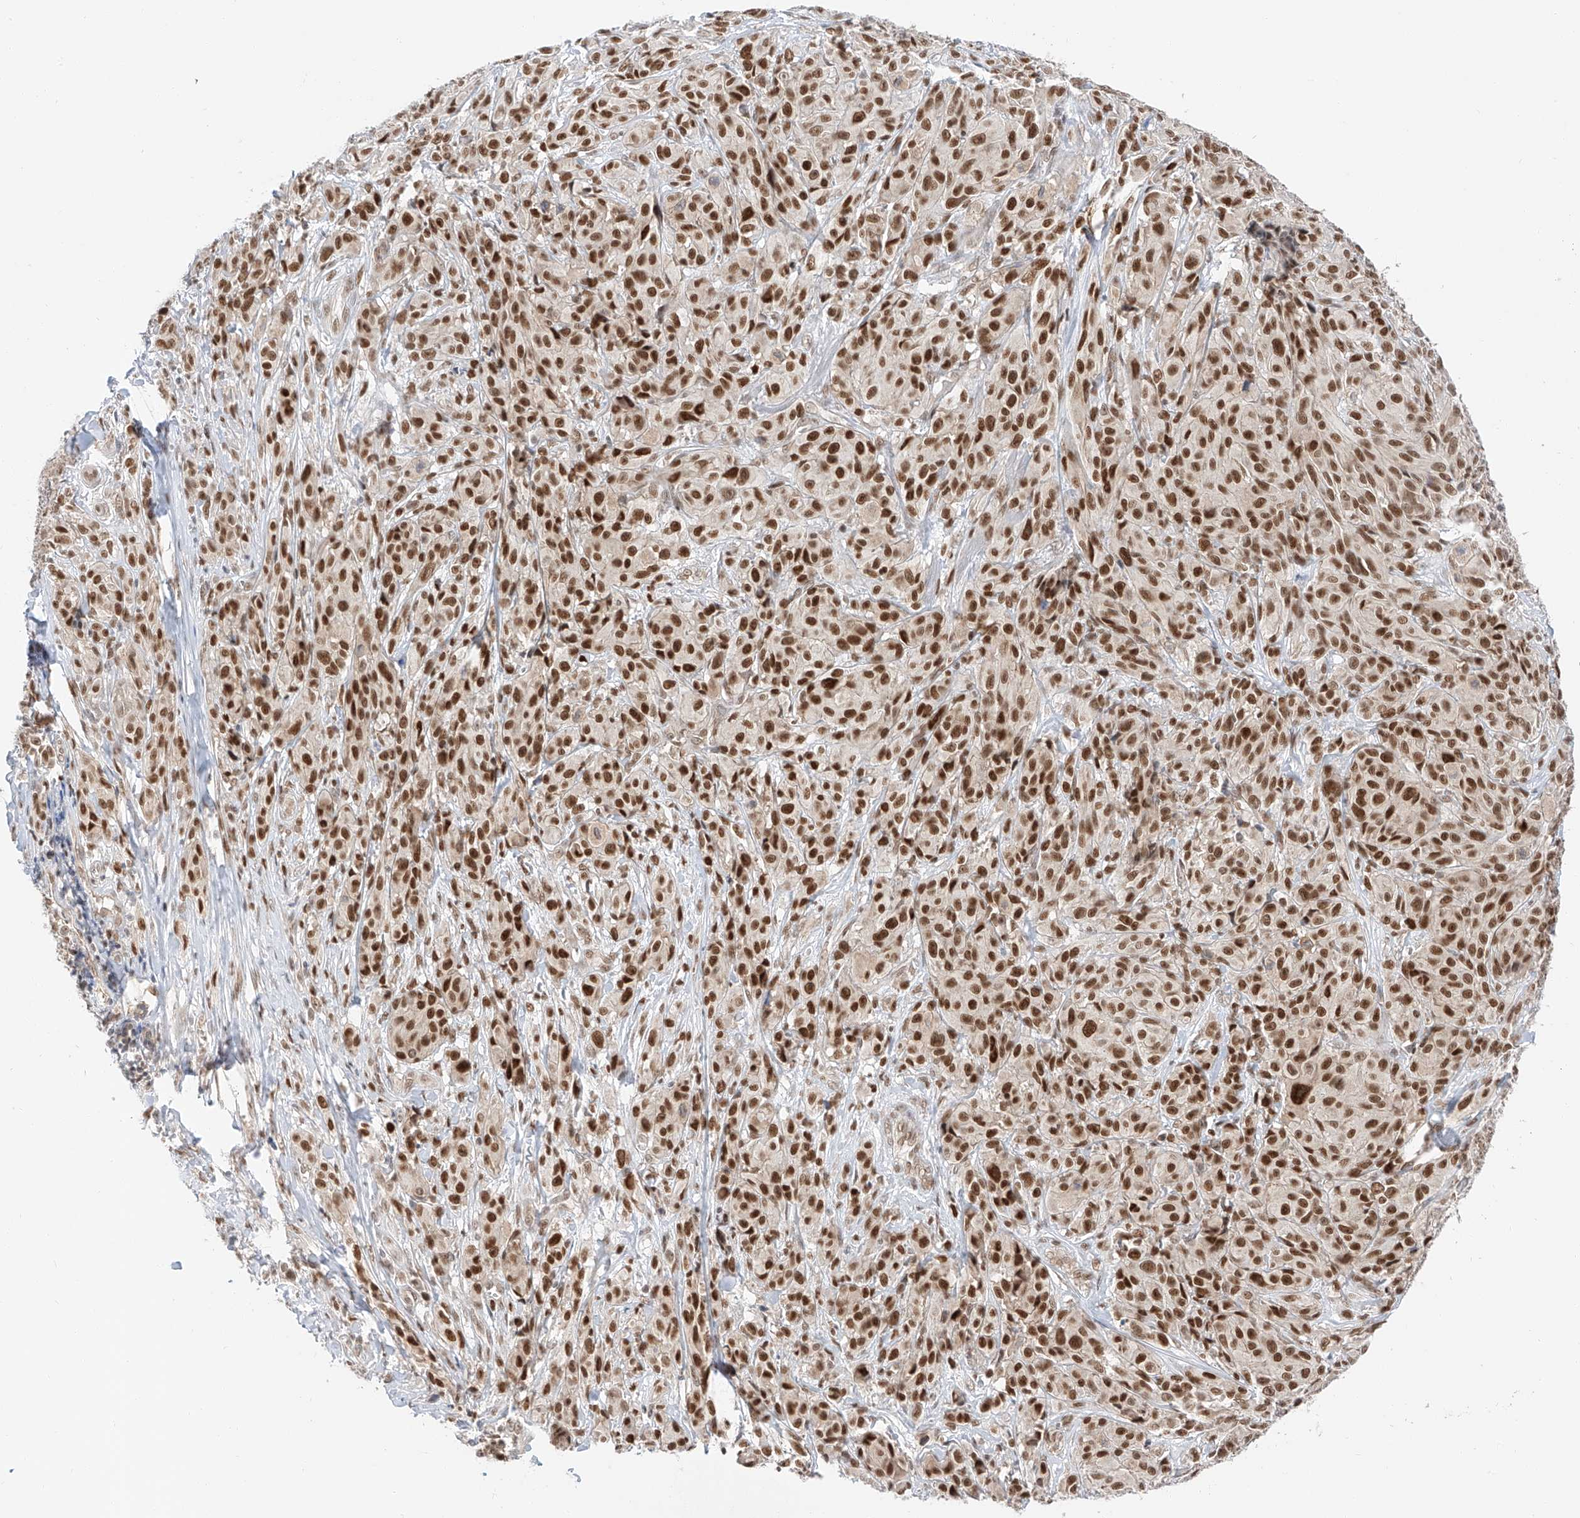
{"staining": {"intensity": "strong", "quantity": ">75%", "location": "nuclear"}, "tissue": "melanoma", "cell_type": "Tumor cells", "image_type": "cancer", "snomed": [{"axis": "morphology", "description": "Malignant melanoma, NOS"}, {"axis": "topography", "description": "Skin"}], "caption": "A photomicrograph of malignant melanoma stained for a protein shows strong nuclear brown staining in tumor cells.", "gene": "POGK", "patient": {"sex": "male", "age": 73}}